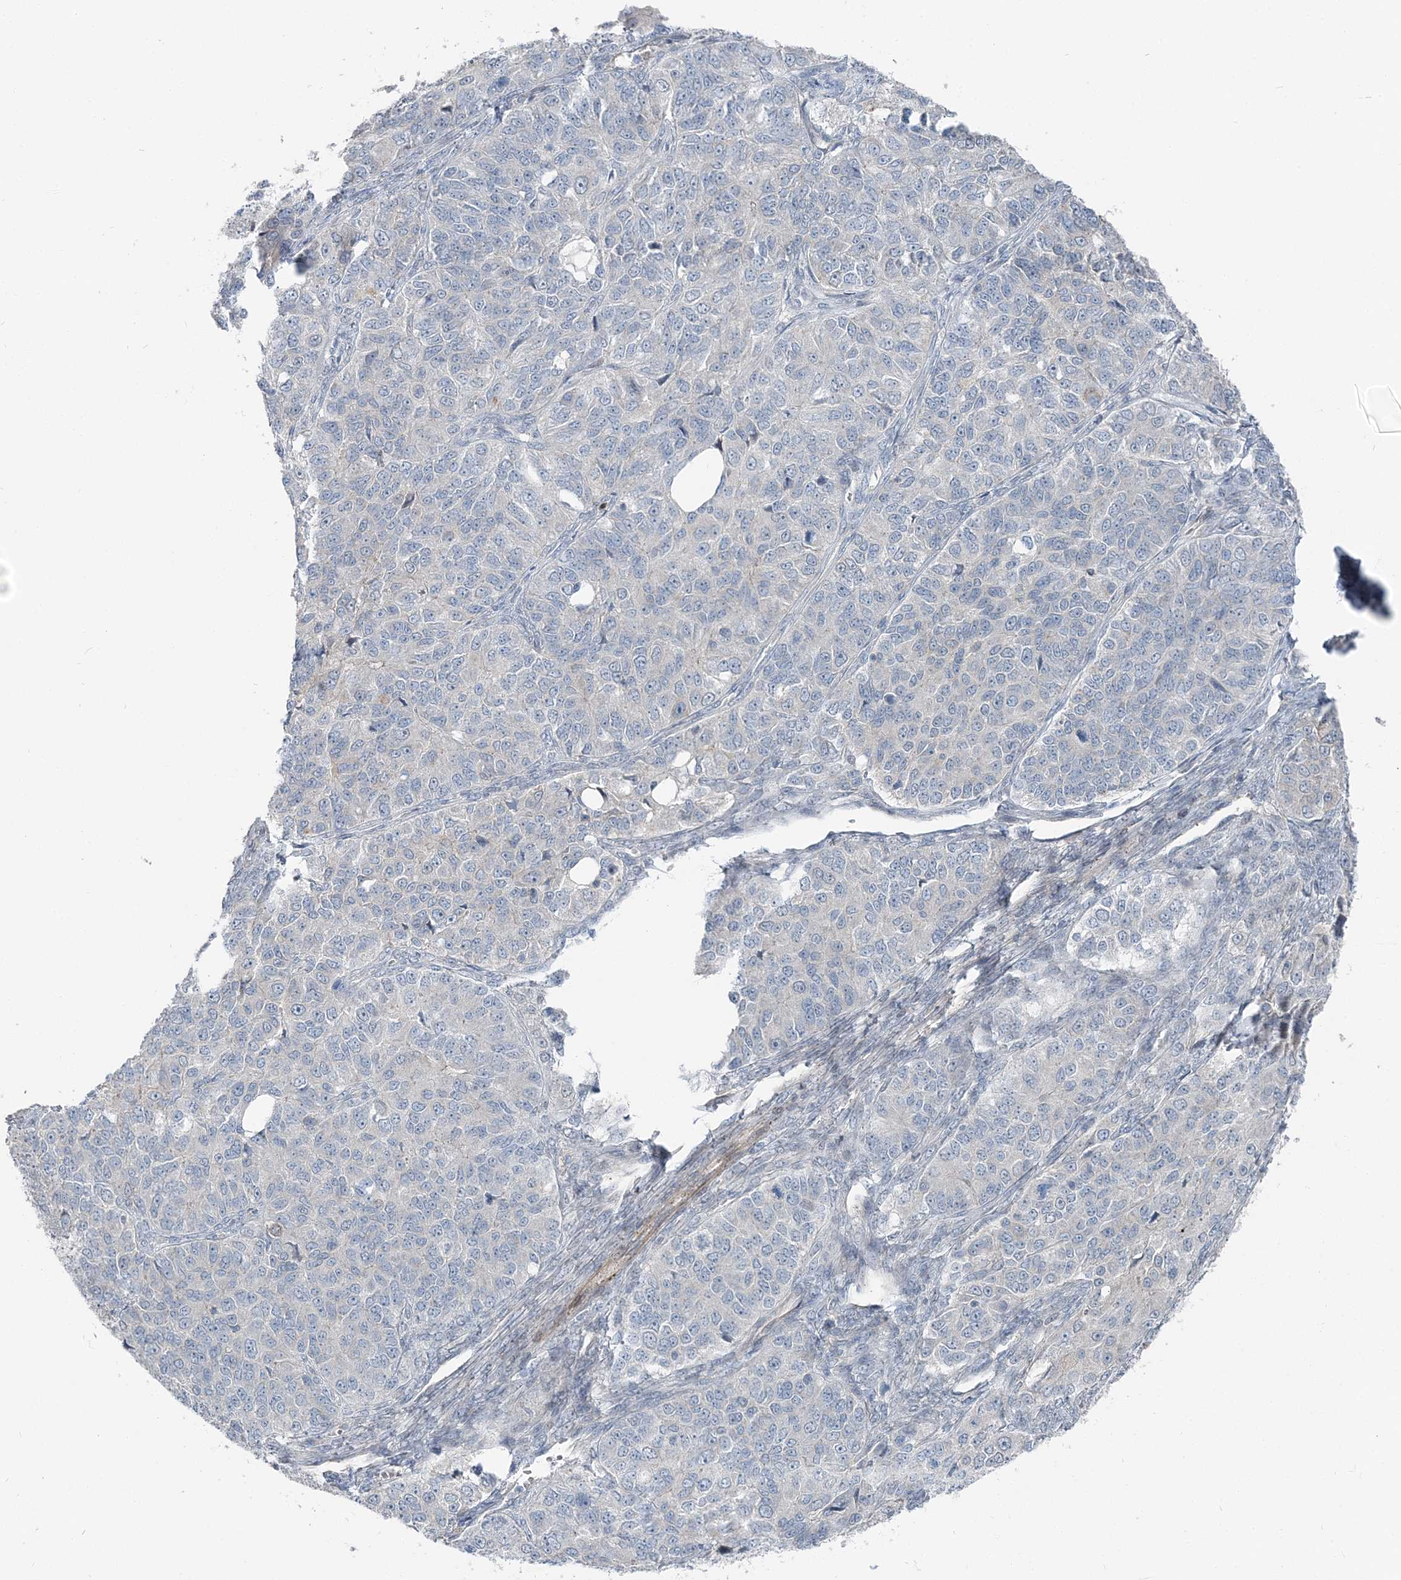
{"staining": {"intensity": "negative", "quantity": "none", "location": "none"}, "tissue": "ovarian cancer", "cell_type": "Tumor cells", "image_type": "cancer", "snomed": [{"axis": "morphology", "description": "Carcinoma, endometroid"}, {"axis": "topography", "description": "Ovary"}], "caption": "Immunohistochemistry (IHC) of human ovarian endometroid carcinoma demonstrates no expression in tumor cells.", "gene": "FBXL17", "patient": {"sex": "female", "age": 51}}